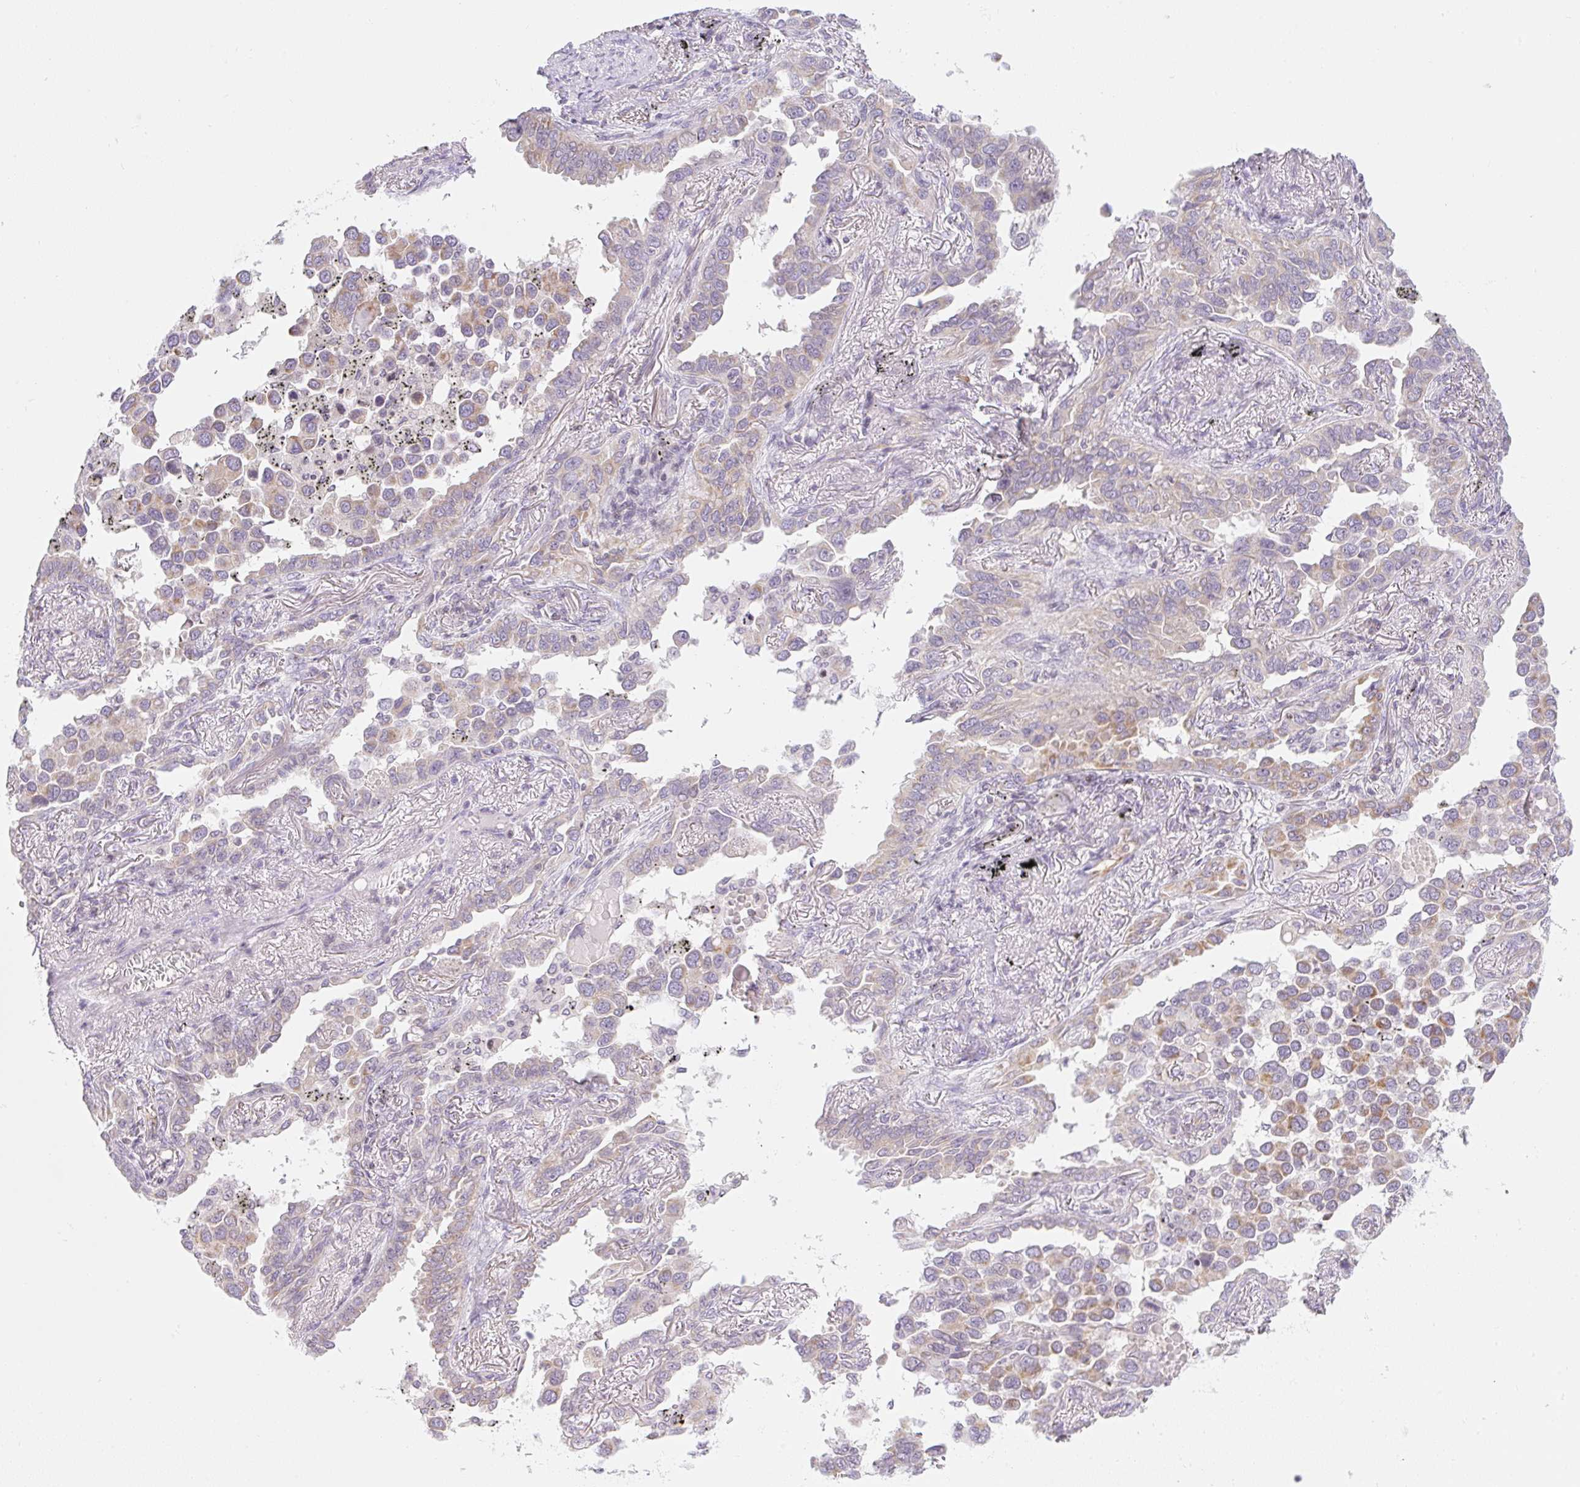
{"staining": {"intensity": "moderate", "quantity": "25%-75%", "location": "cytoplasmic/membranous"}, "tissue": "lung cancer", "cell_type": "Tumor cells", "image_type": "cancer", "snomed": [{"axis": "morphology", "description": "Adenocarcinoma, NOS"}, {"axis": "topography", "description": "Lung"}], "caption": "Immunohistochemistry (IHC) image of human lung adenocarcinoma stained for a protein (brown), which shows medium levels of moderate cytoplasmic/membranous positivity in approximately 25%-75% of tumor cells.", "gene": "CASKIN1", "patient": {"sex": "male", "age": 67}}